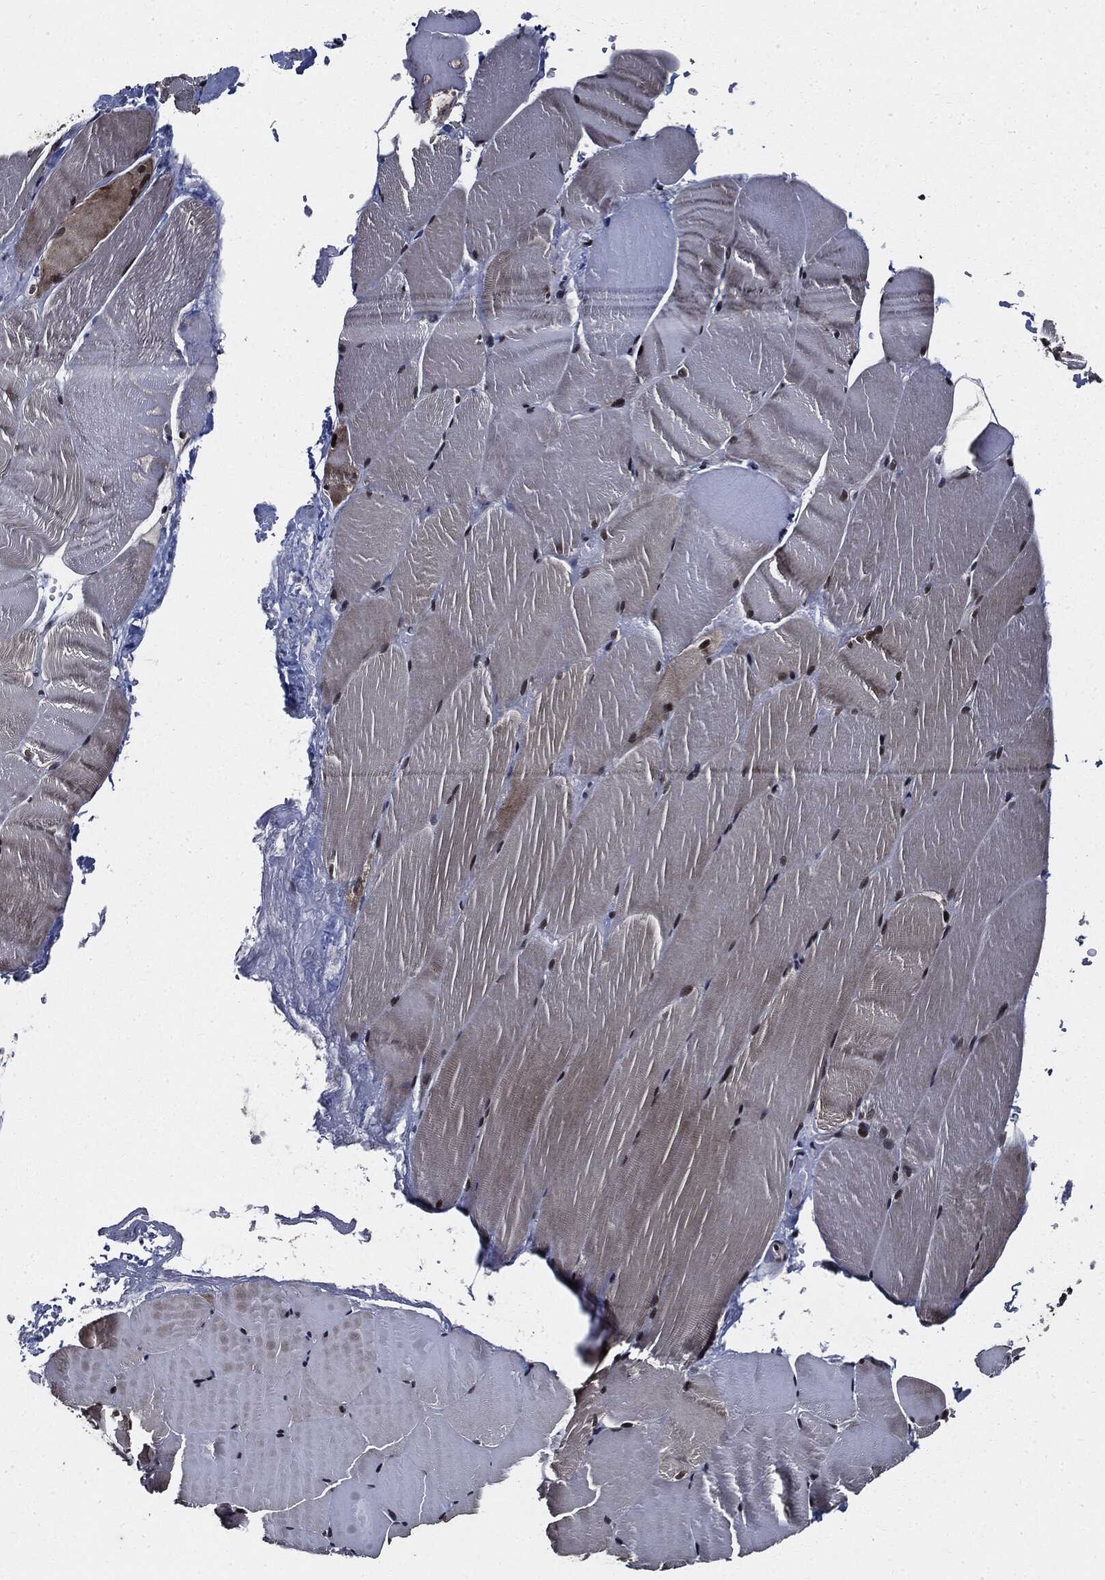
{"staining": {"intensity": "moderate", "quantity": "<25%", "location": "nuclear"}, "tissue": "skeletal muscle", "cell_type": "Myocytes", "image_type": "normal", "snomed": [{"axis": "morphology", "description": "Normal tissue, NOS"}, {"axis": "topography", "description": "Skeletal muscle"}], "caption": "The immunohistochemical stain labels moderate nuclear positivity in myocytes of benign skeletal muscle. (brown staining indicates protein expression, while blue staining denotes nuclei).", "gene": "SUGT1", "patient": {"sex": "female", "age": 37}}